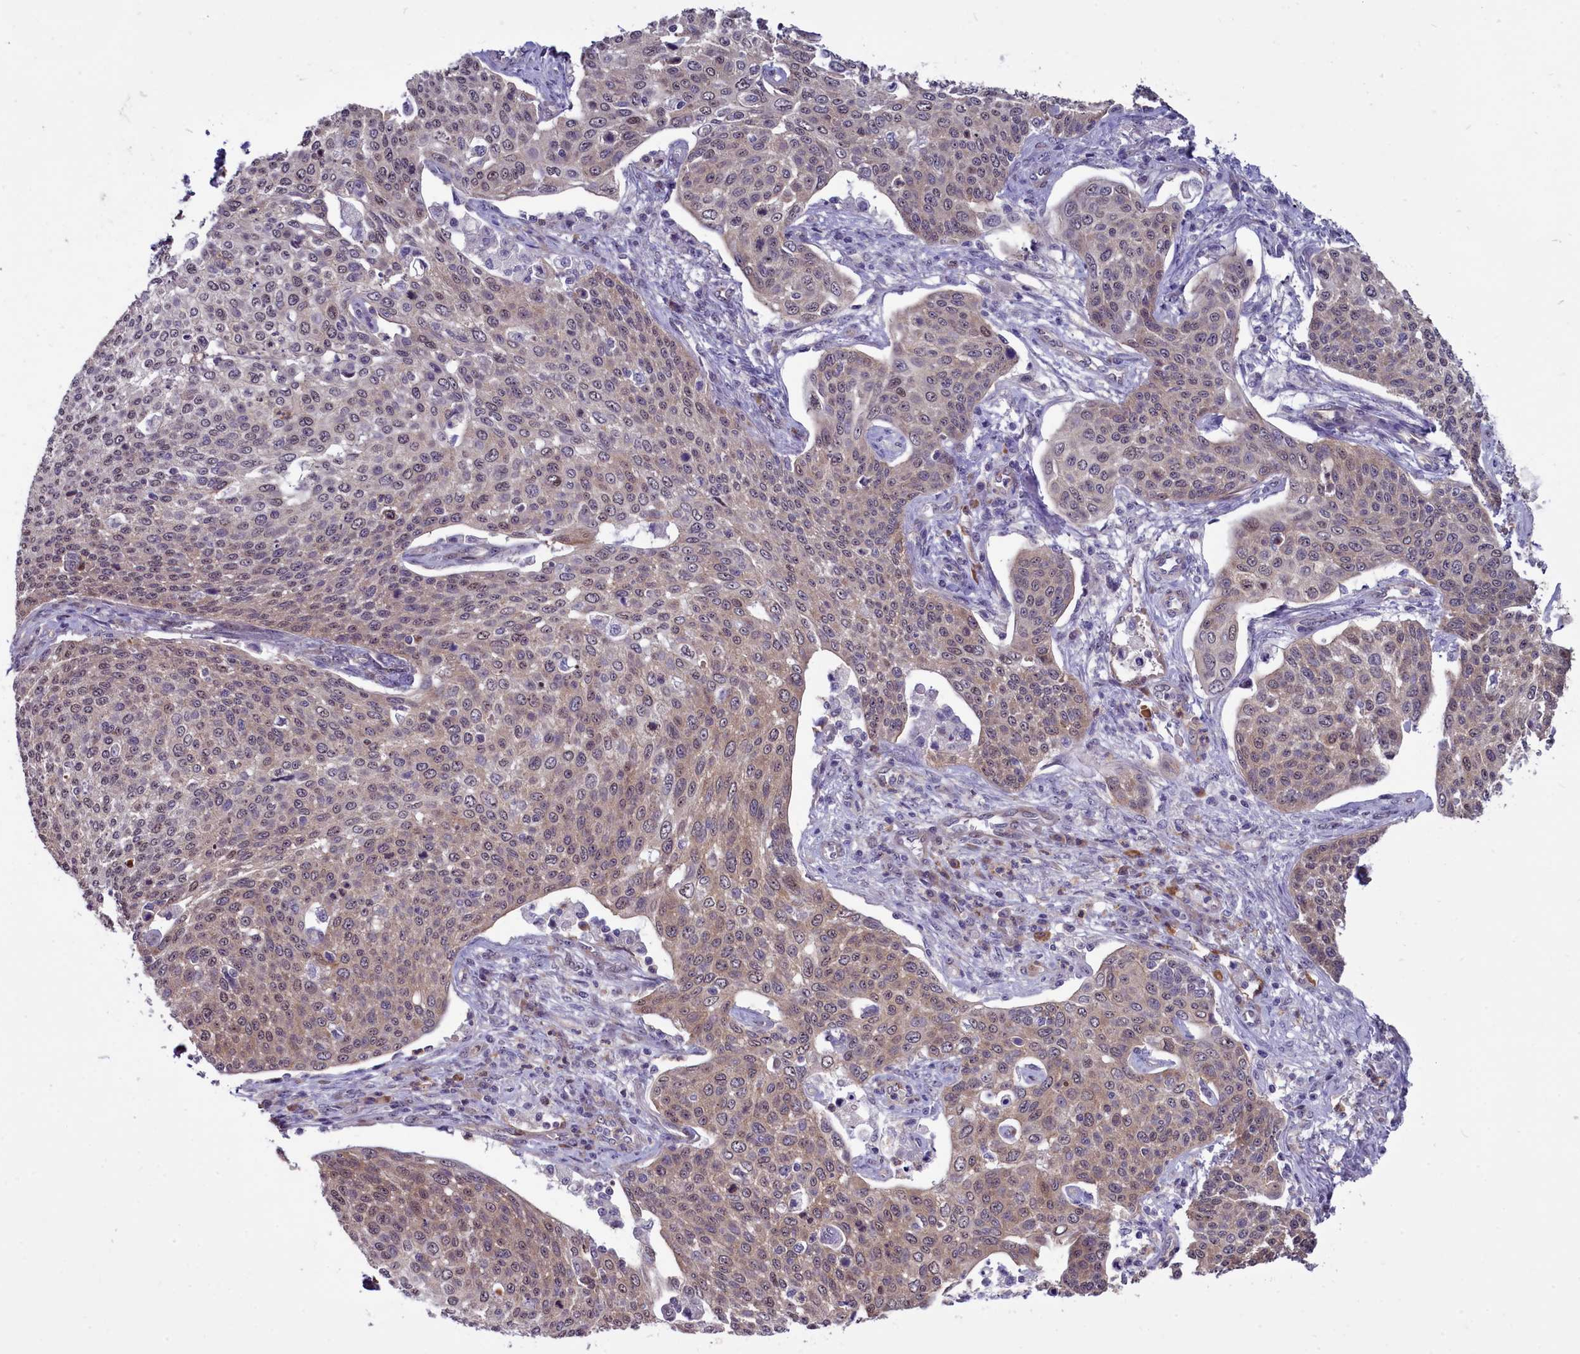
{"staining": {"intensity": "weak", "quantity": "25%-75%", "location": "cytoplasmic/membranous"}, "tissue": "cervical cancer", "cell_type": "Tumor cells", "image_type": "cancer", "snomed": [{"axis": "morphology", "description": "Squamous cell carcinoma, NOS"}, {"axis": "topography", "description": "Cervix"}], "caption": "Immunohistochemical staining of cervical cancer (squamous cell carcinoma) displays low levels of weak cytoplasmic/membranous staining in about 25%-75% of tumor cells.", "gene": "BCAR1", "patient": {"sex": "female", "age": 34}}